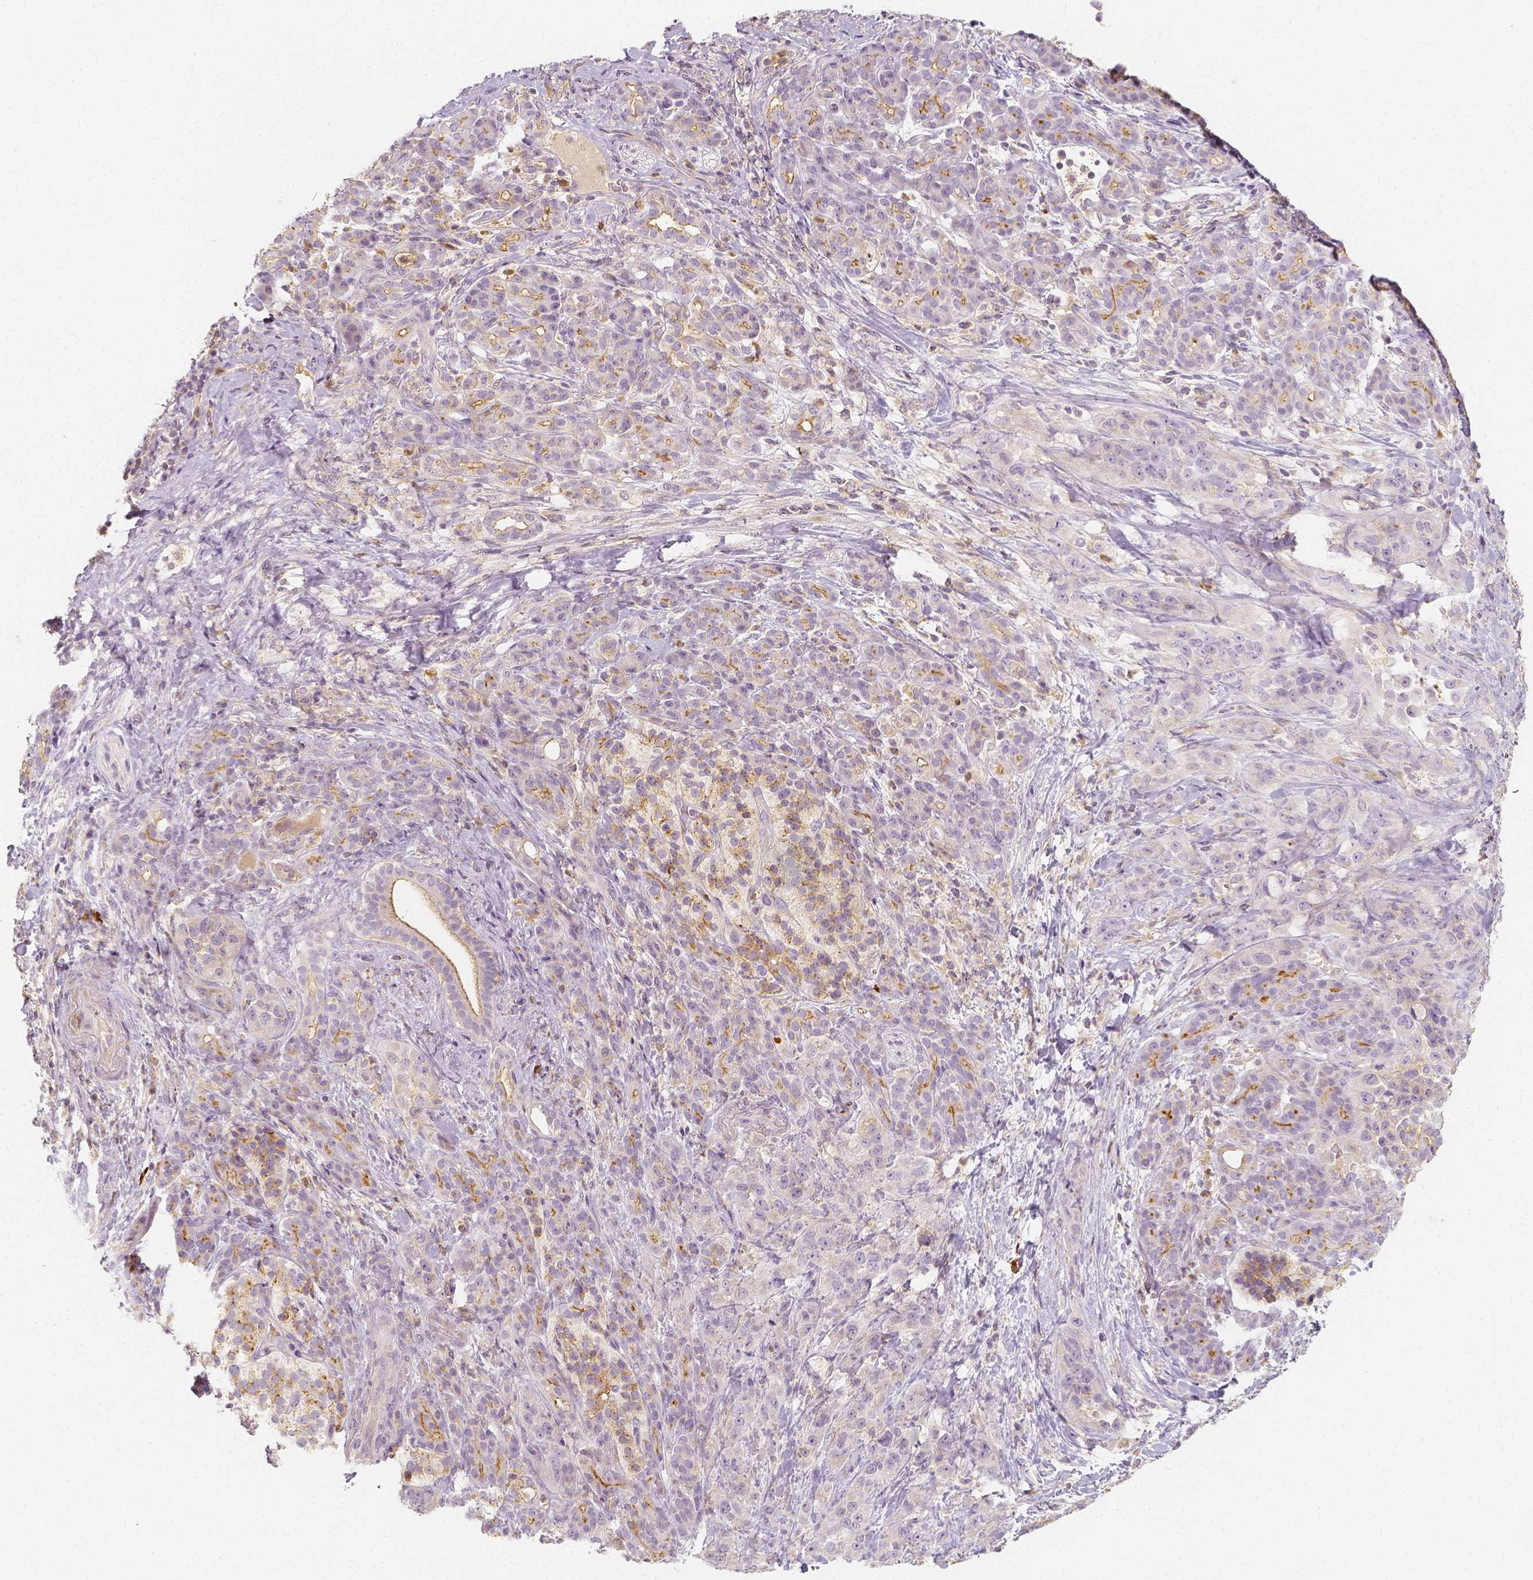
{"staining": {"intensity": "moderate", "quantity": "<25%", "location": "cytoplasmic/membranous"}, "tissue": "pancreatic cancer", "cell_type": "Tumor cells", "image_type": "cancer", "snomed": [{"axis": "morphology", "description": "Adenocarcinoma, NOS"}, {"axis": "topography", "description": "Pancreas"}], "caption": "Pancreatic adenocarcinoma tissue demonstrates moderate cytoplasmic/membranous positivity in approximately <25% of tumor cells", "gene": "PTPRJ", "patient": {"sex": "male", "age": 44}}